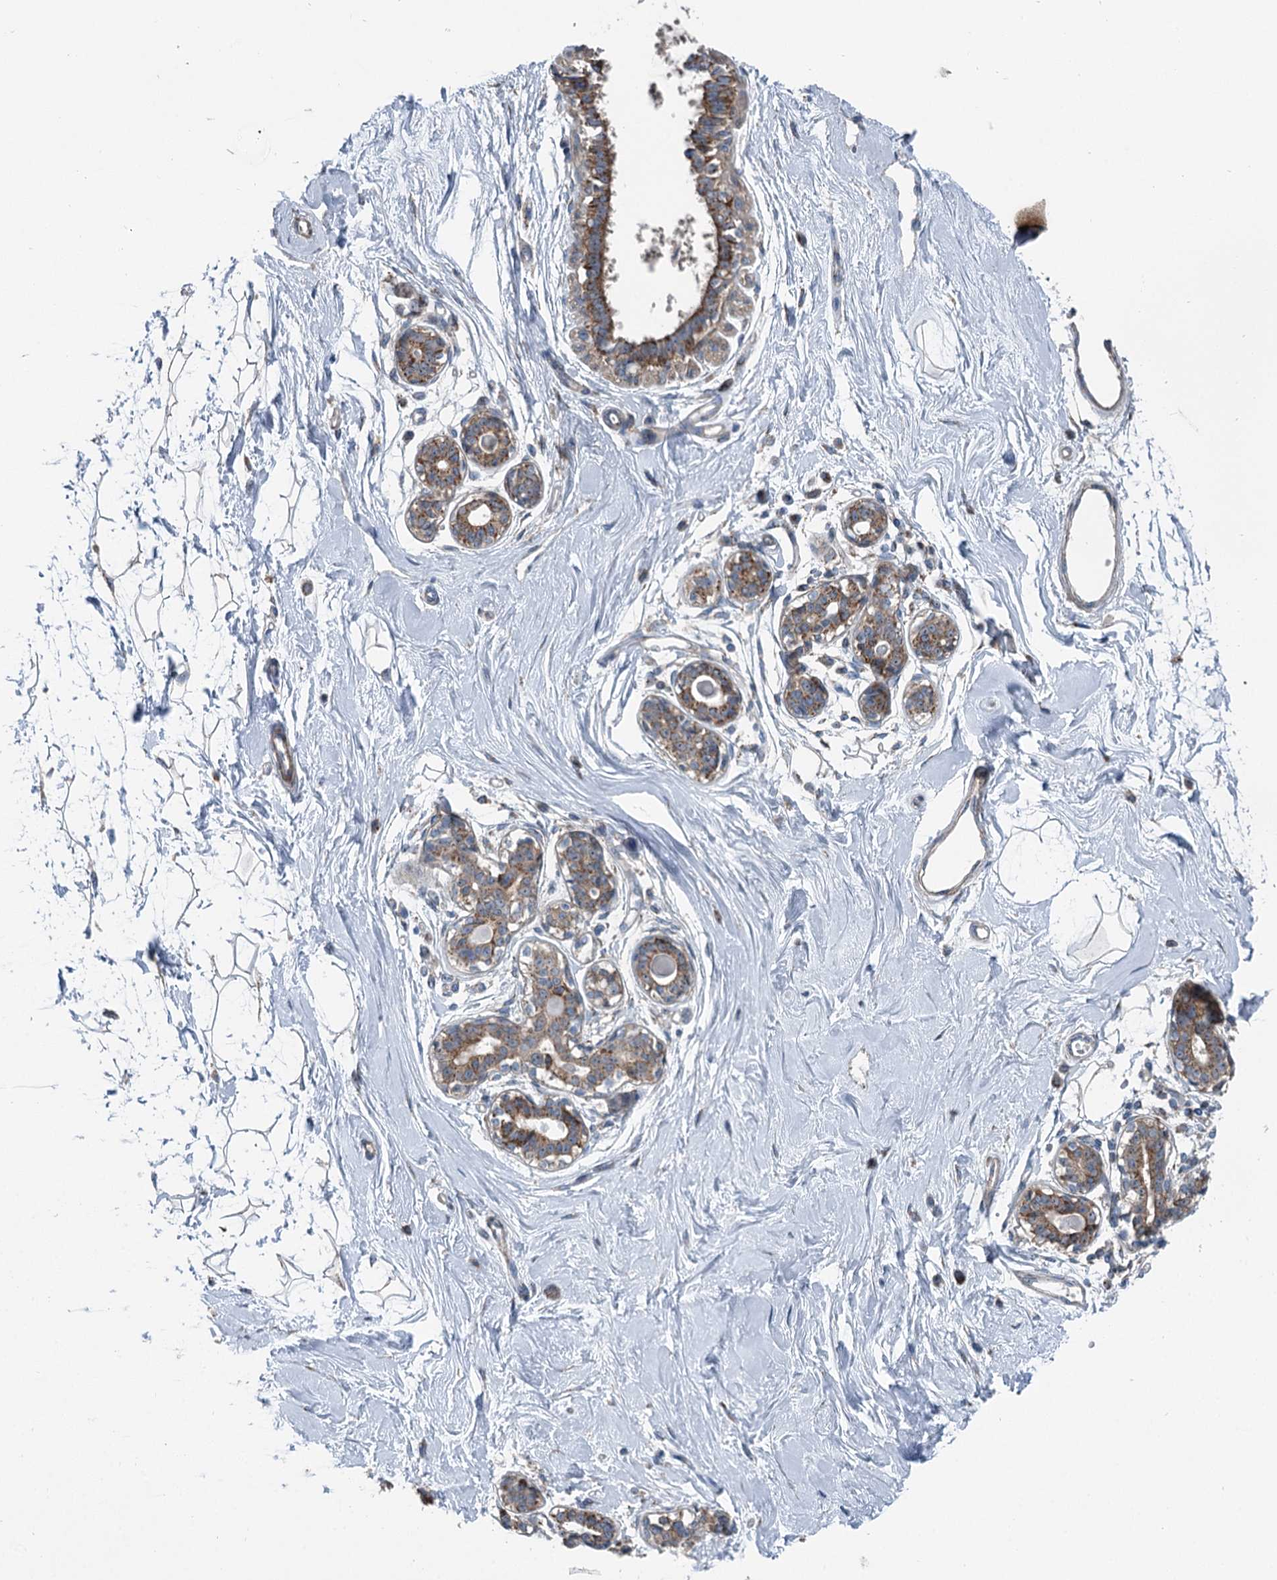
{"staining": {"intensity": "negative", "quantity": "none", "location": "none"}, "tissue": "breast", "cell_type": "Adipocytes", "image_type": "normal", "snomed": [{"axis": "morphology", "description": "Normal tissue, NOS"}, {"axis": "topography", "description": "Breast"}], "caption": "Immunohistochemistry (IHC) of benign breast displays no expression in adipocytes. Brightfield microscopy of immunohistochemistry (IHC) stained with DAB (3,3'-diaminobenzidine) (brown) and hematoxylin (blue), captured at high magnification.", "gene": "MARK2", "patient": {"sex": "female", "age": 45}}